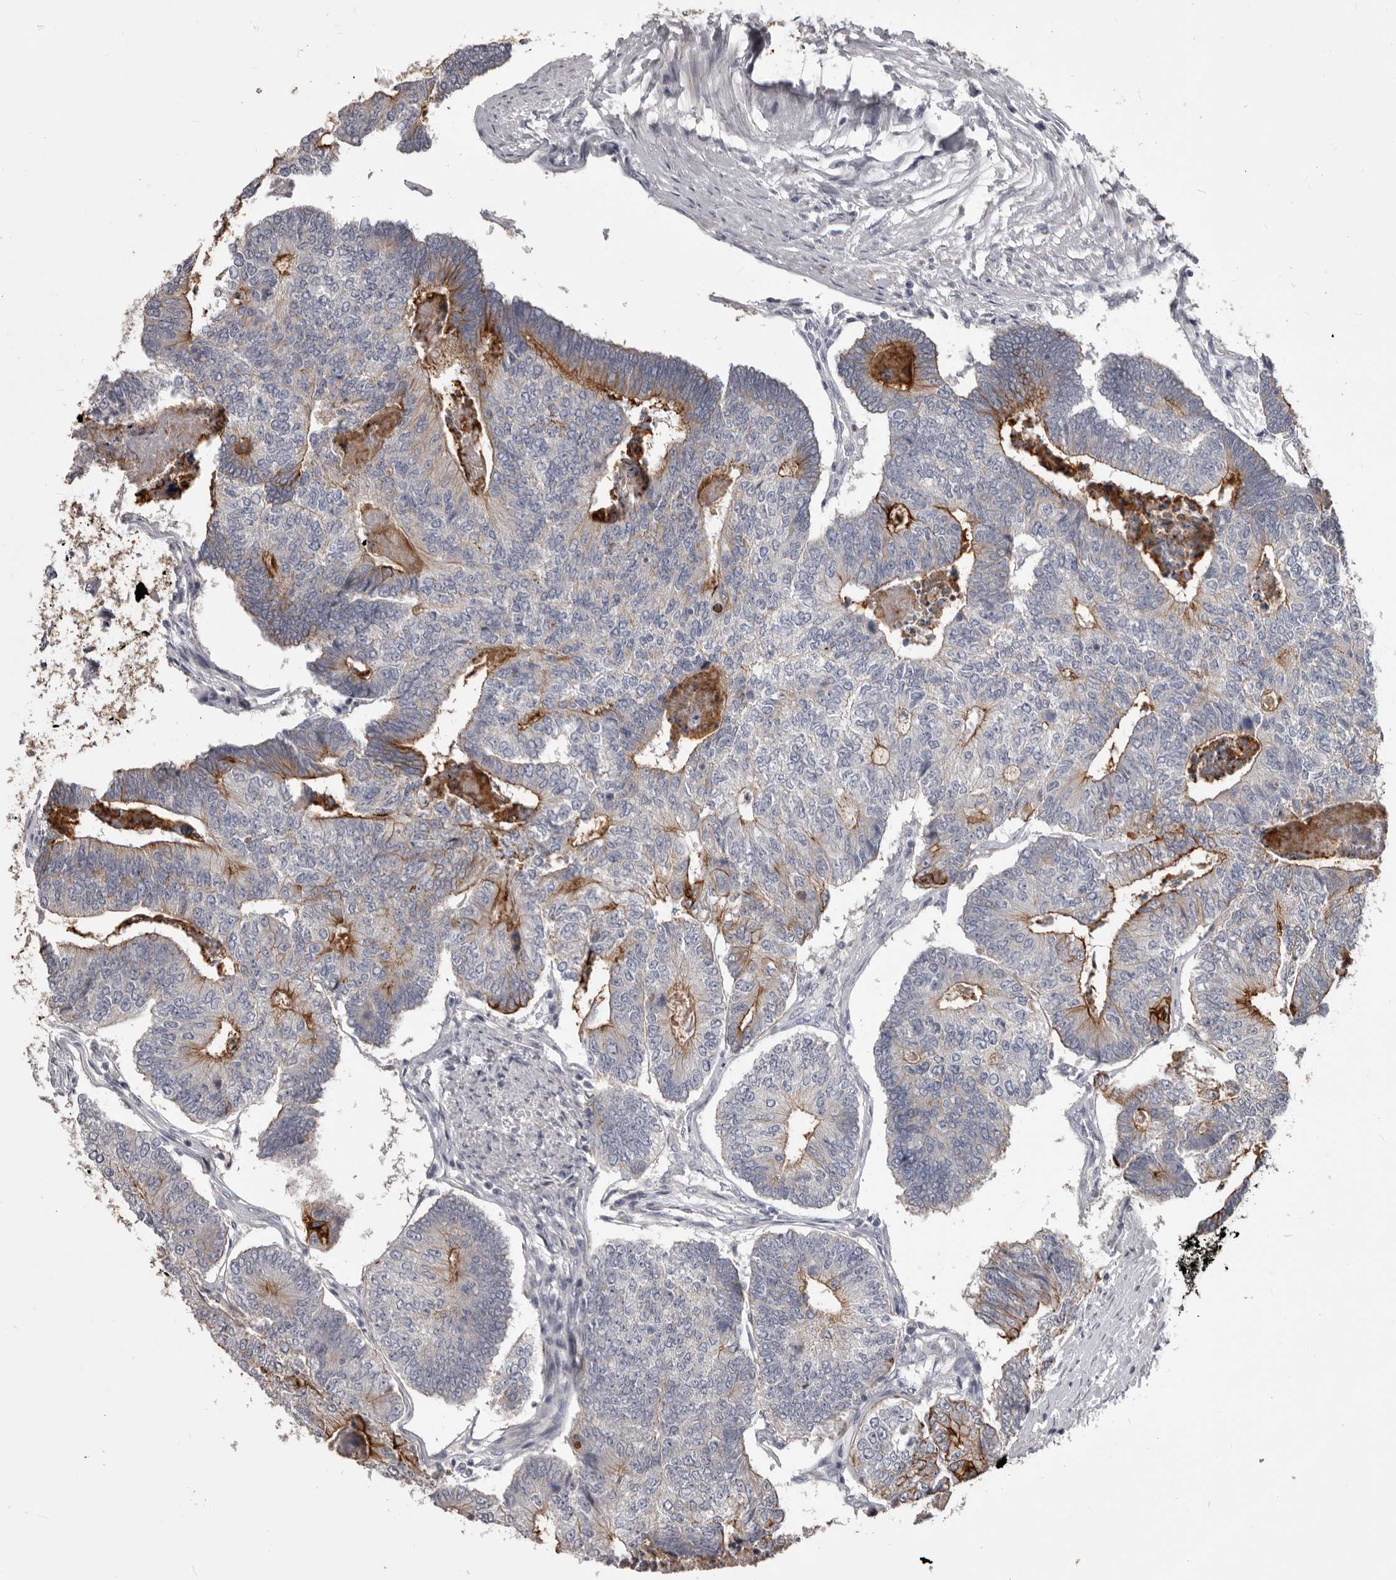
{"staining": {"intensity": "strong", "quantity": "<25%", "location": "cytoplasmic/membranous"}, "tissue": "colorectal cancer", "cell_type": "Tumor cells", "image_type": "cancer", "snomed": [{"axis": "morphology", "description": "Adenocarcinoma, NOS"}, {"axis": "topography", "description": "Colon"}], "caption": "Protein expression analysis of colorectal cancer shows strong cytoplasmic/membranous expression in about <25% of tumor cells.", "gene": "LPAR6", "patient": {"sex": "female", "age": 67}}